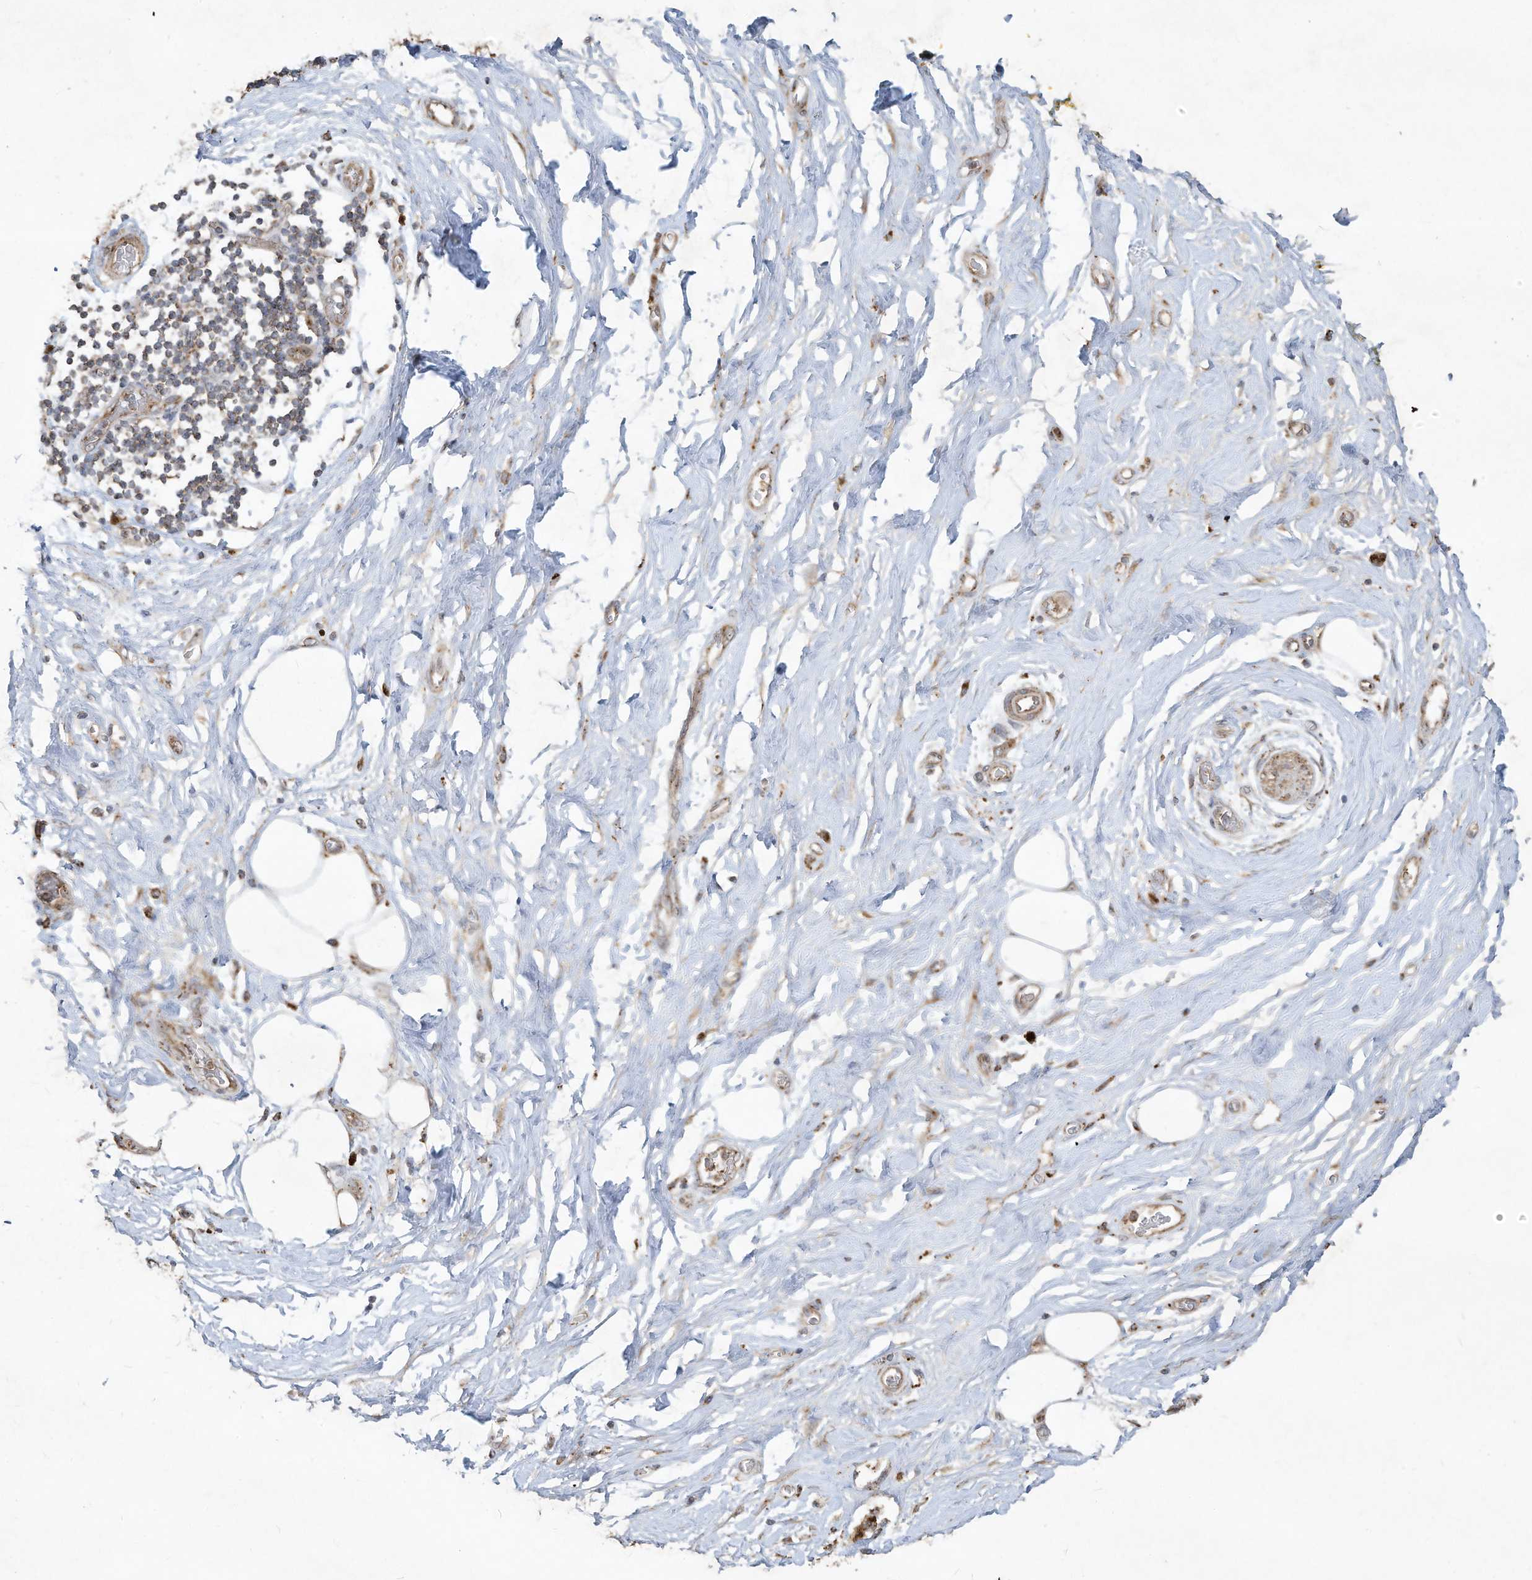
{"staining": {"intensity": "weak", "quantity": "25%-75%", "location": "cytoplasmic/membranous"}, "tissue": "adipose tissue", "cell_type": "Adipocytes", "image_type": "normal", "snomed": [{"axis": "morphology", "description": "Normal tissue, NOS"}, {"axis": "morphology", "description": "Adenocarcinoma, NOS"}, {"axis": "topography", "description": "Pancreas"}, {"axis": "topography", "description": "Peripheral nerve tissue"}], "caption": "IHC micrograph of unremarkable adipose tissue stained for a protein (brown), which shows low levels of weak cytoplasmic/membranous expression in about 25%-75% of adipocytes.", "gene": "C2orf74", "patient": {"sex": "male", "age": 59}}